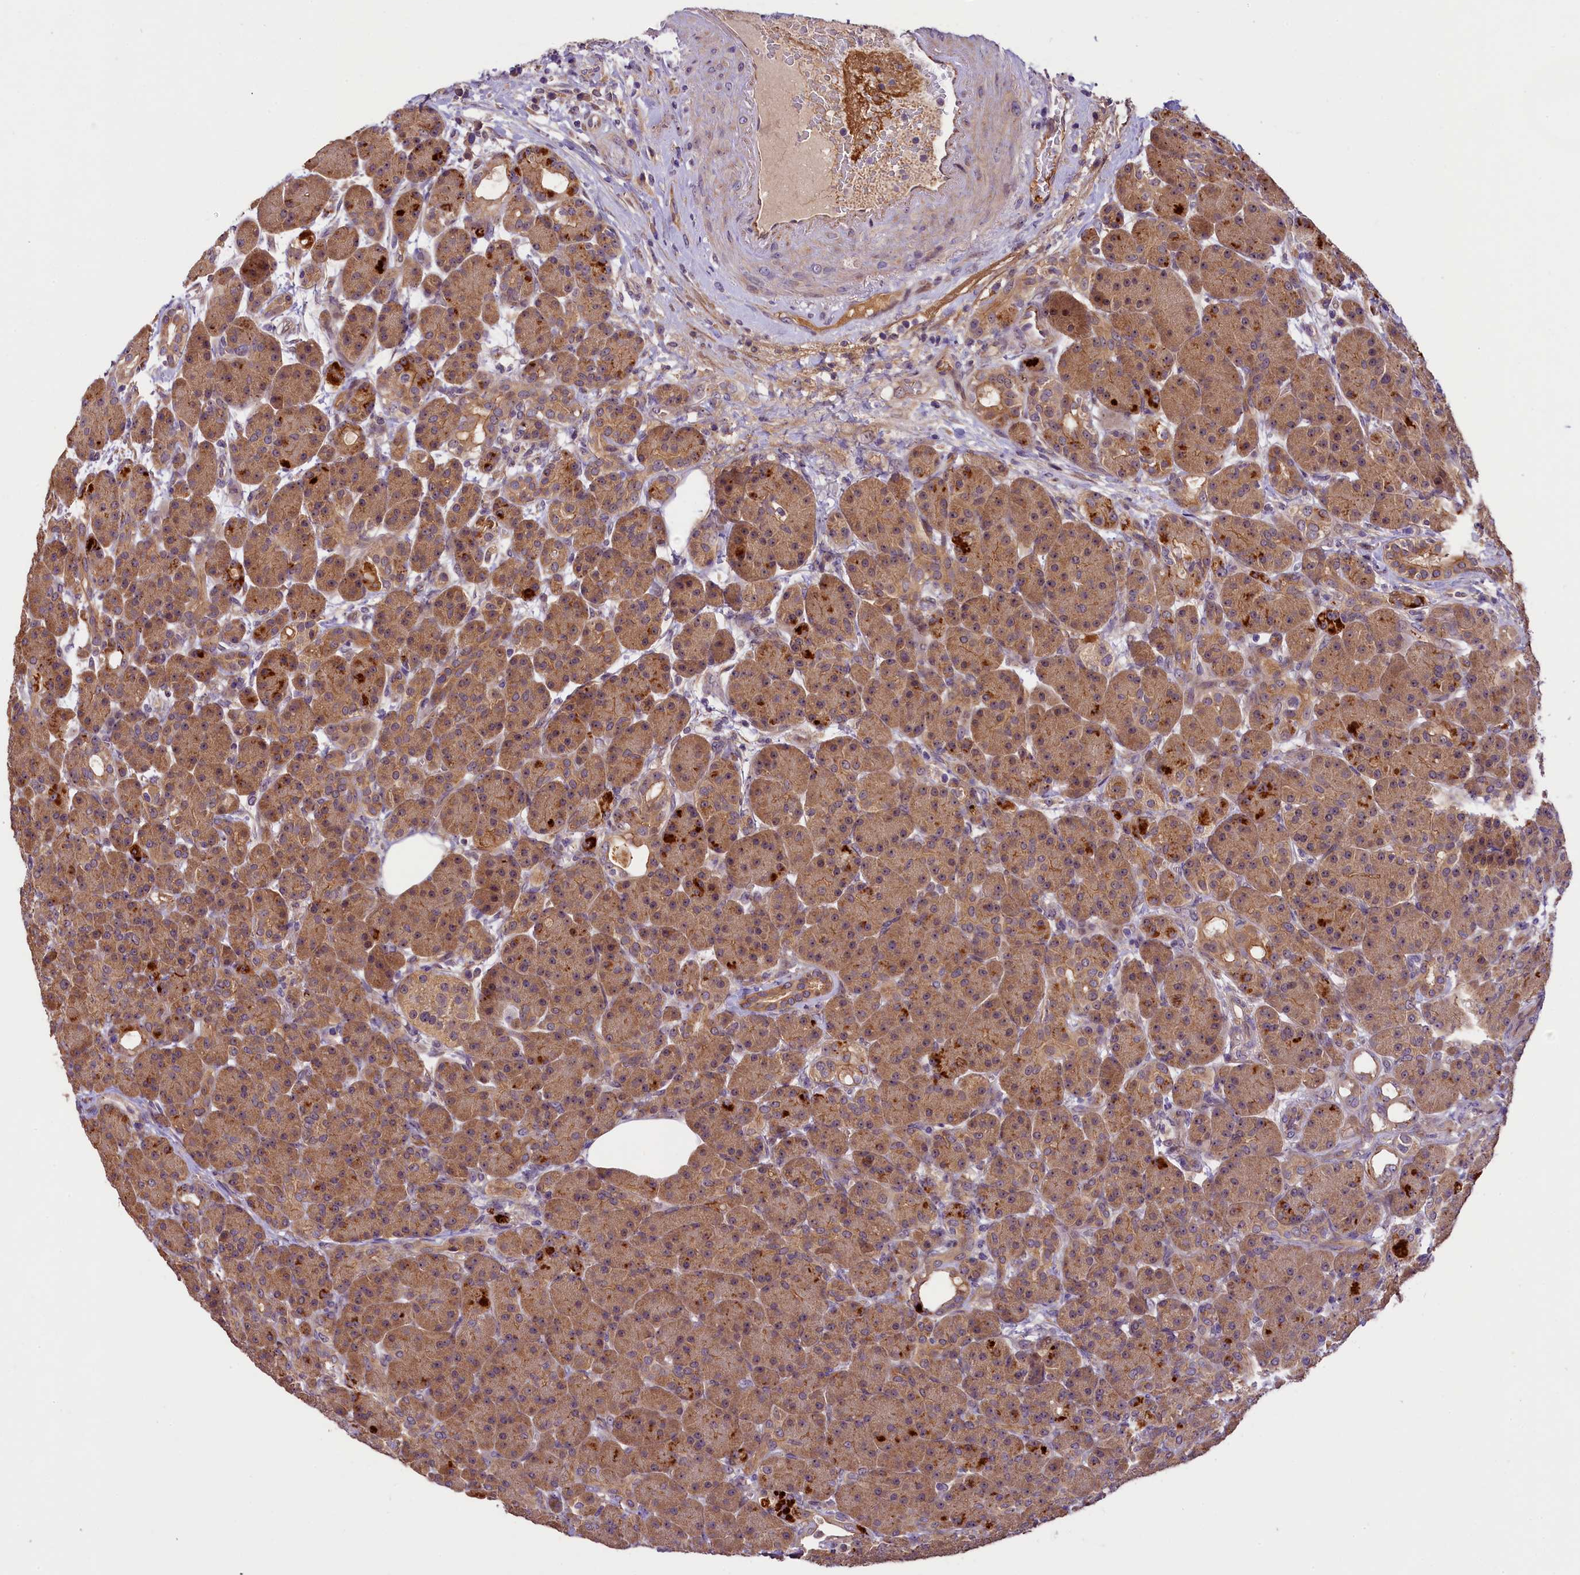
{"staining": {"intensity": "moderate", "quantity": ">75%", "location": "cytoplasmic/membranous"}, "tissue": "pancreas", "cell_type": "Exocrine glandular cells", "image_type": "normal", "snomed": [{"axis": "morphology", "description": "Normal tissue, NOS"}, {"axis": "topography", "description": "Pancreas"}], "caption": "About >75% of exocrine glandular cells in normal human pancreas demonstrate moderate cytoplasmic/membranous protein staining as visualized by brown immunohistochemical staining.", "gene": "UBXN6", "patient": {"sex": "male", "age": 63}}